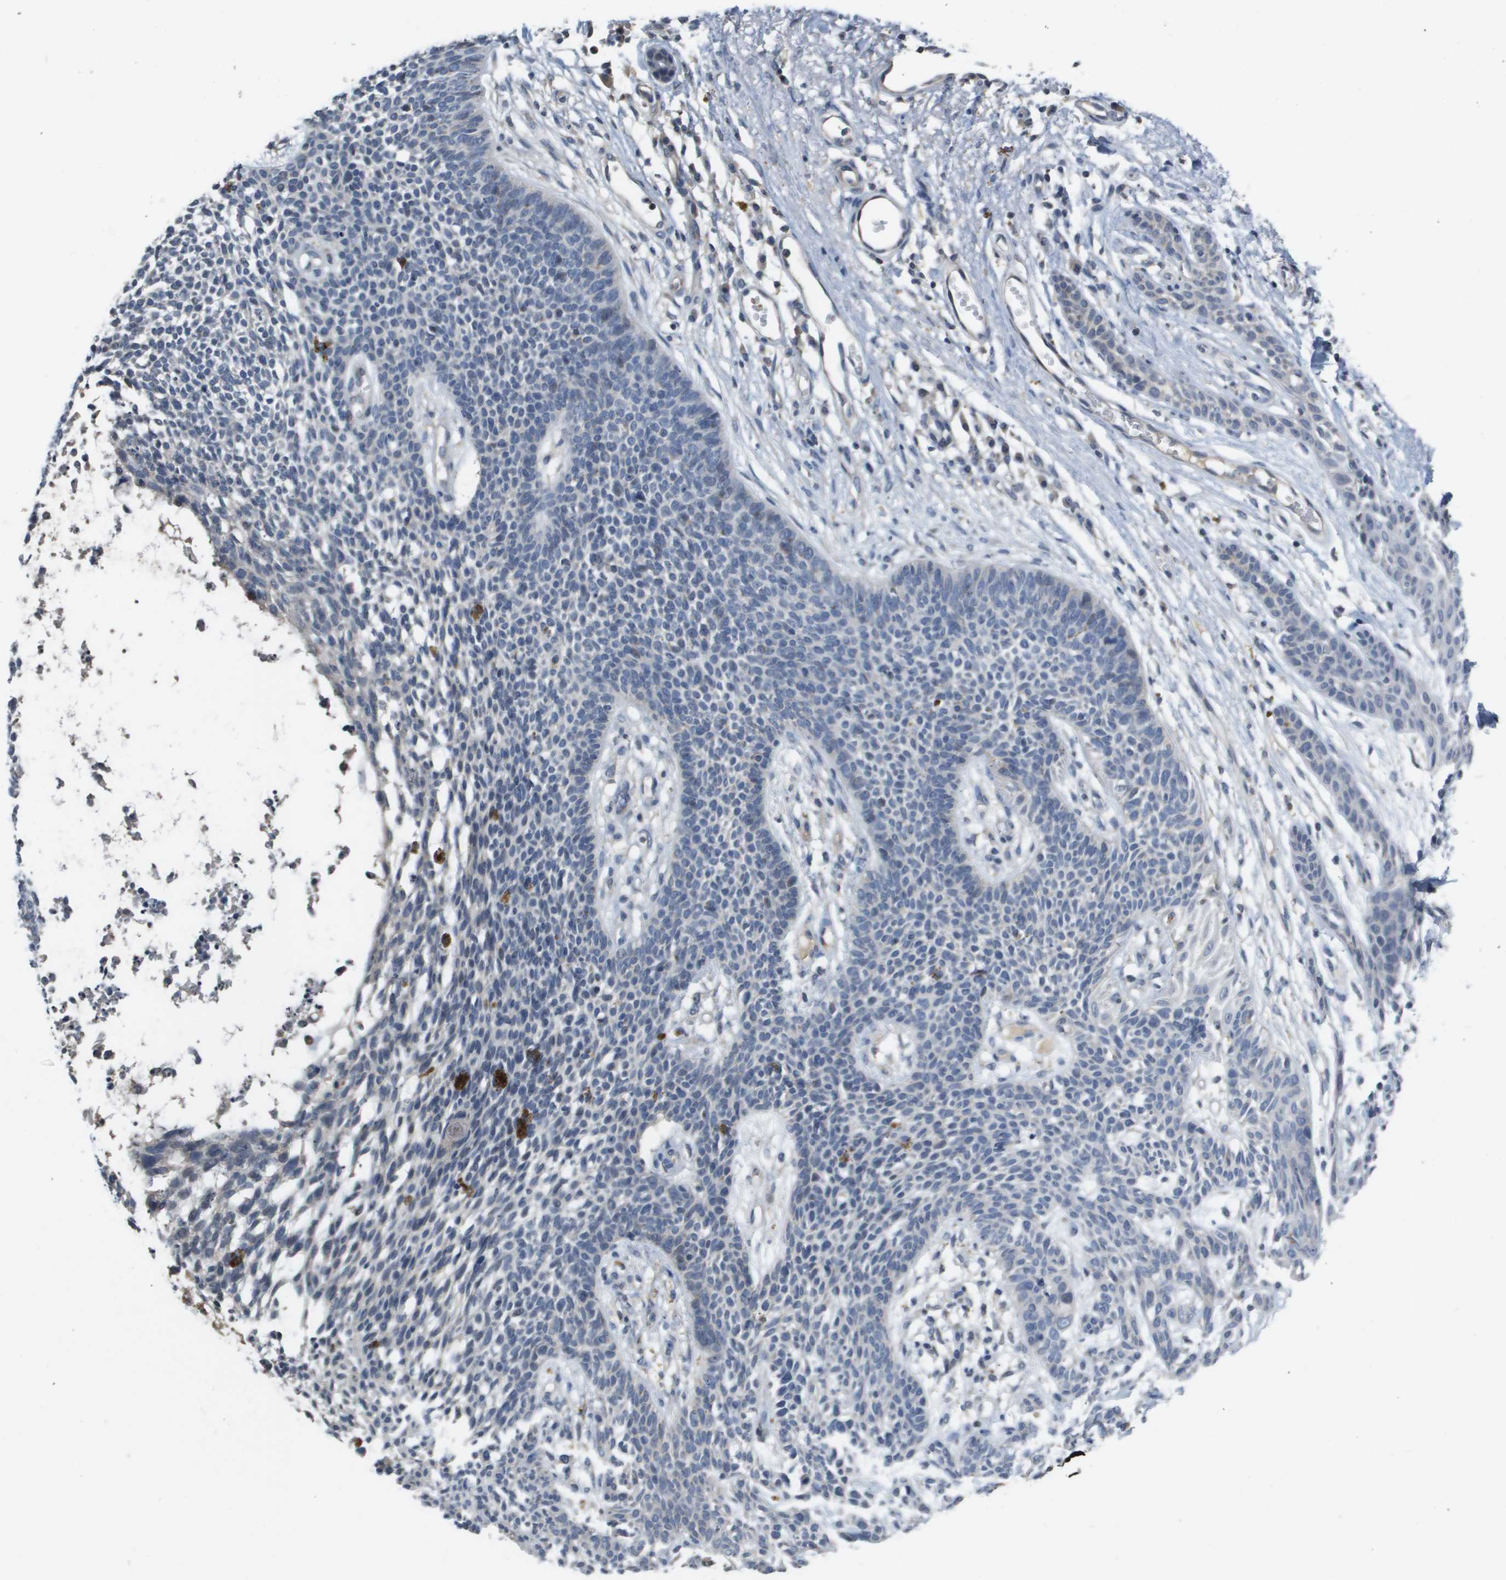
{"staining": {"intensity": "negative", "quantity": "none", "location": "none"}, "tissue": "skin cancer", "cell_type": "Tumor cells", "image_type": "cancer", "snomed": [{"axis": "morphology", "description": "Basal cell carcinoma"}, {"axis": "topography", "description": "Skin"}], "caption": "Immunohistochemistry micrograph of human skin cancer stained for a protein (brown), which demonstrates no expression in tumor cells. (DAB (3,3'-diaminobenzidine) immunohistochemistry visualized using brightfield microscopy, high magnification).", "gene": "CAPN11", "patient": {"sex": "female", "age": 84}}